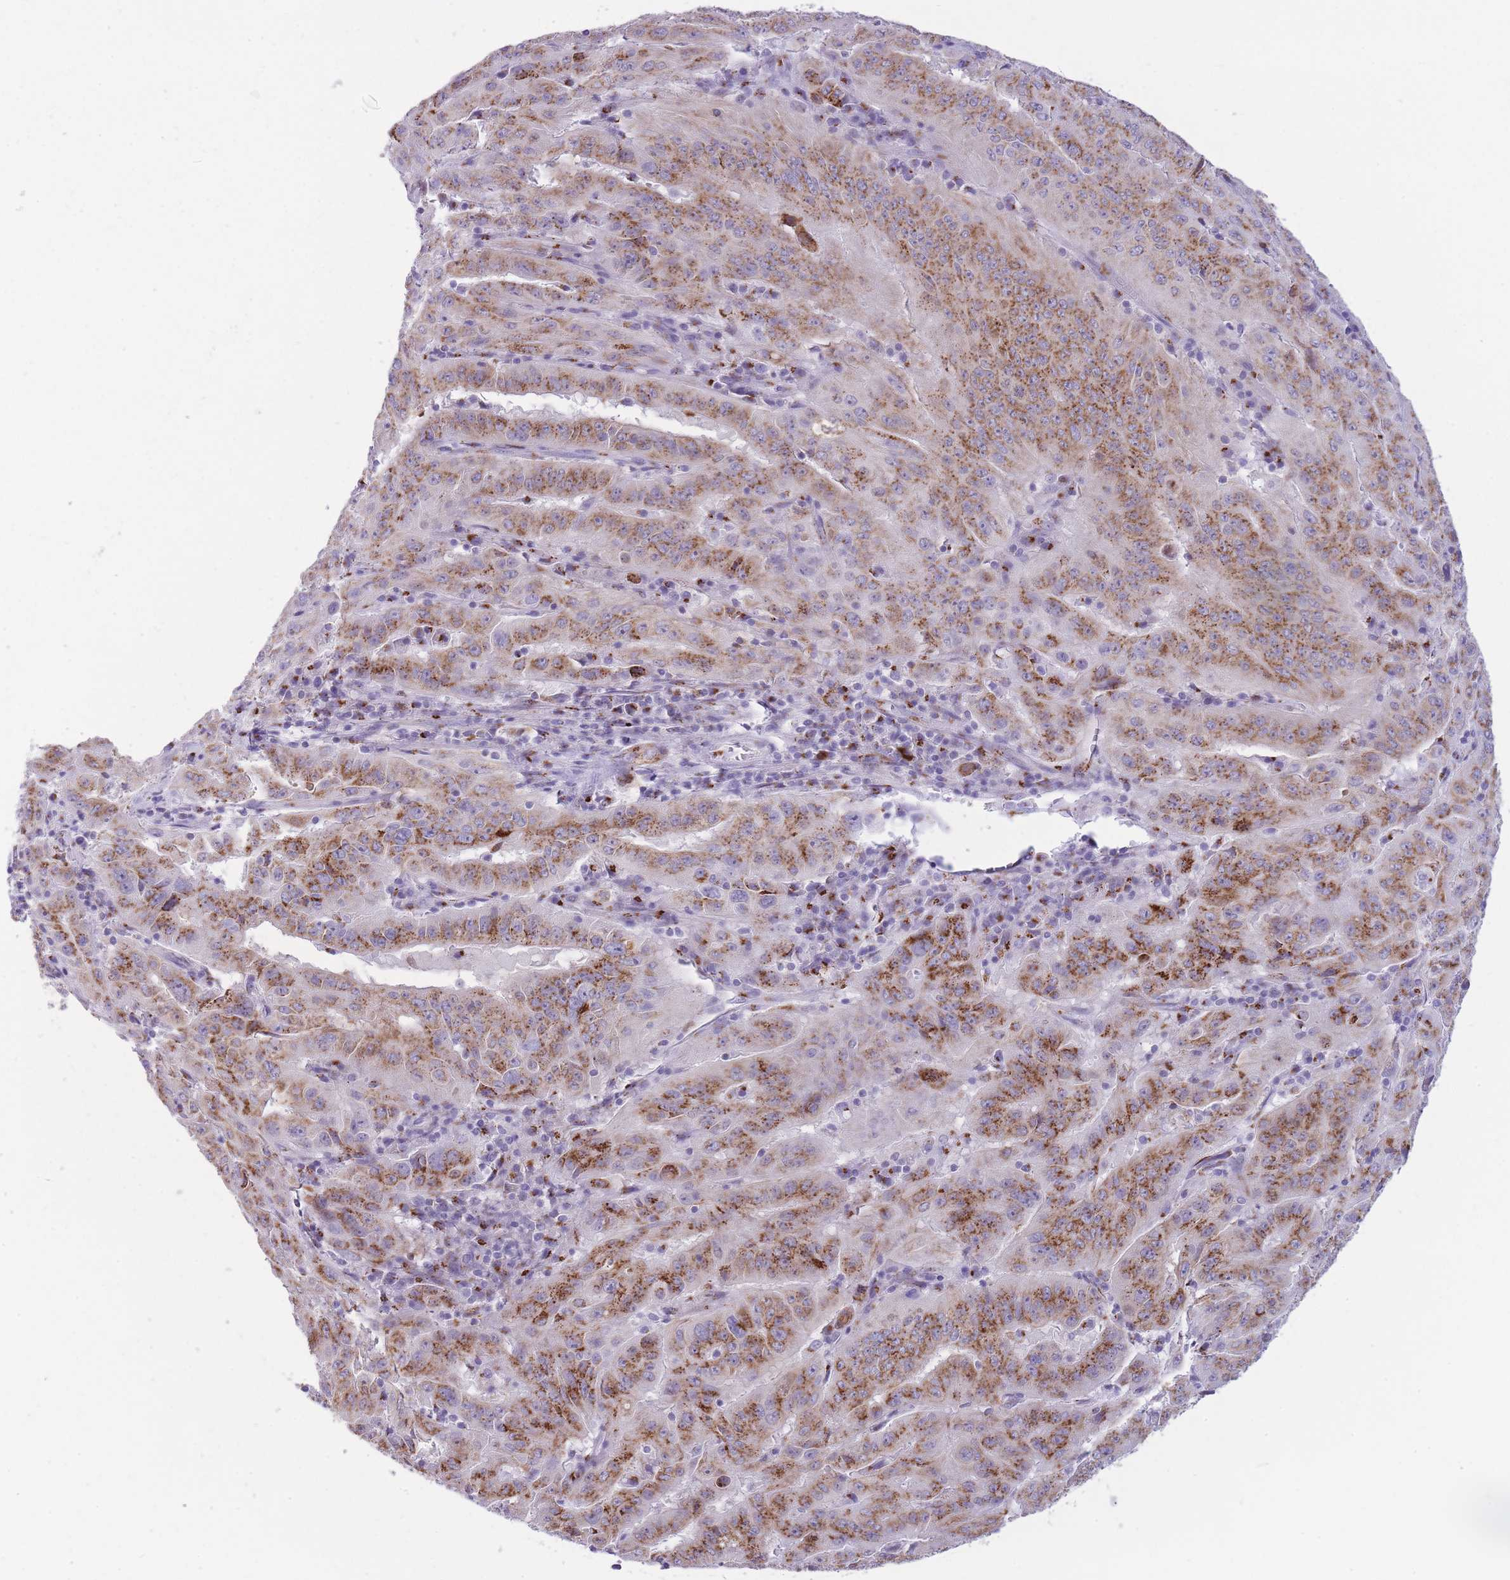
{"staining": {"intensity": "moderate", "quantity": ">75%", "location": "cytoplasmic/membranous"}, "tissue": "pancreatic cancer", "cell_type": "Tumor cells", "image_type": "cancer", "snomed": [{"axis": "morphology", "description": "Adenocarcinoma, NOS"}, {"axis": "topography", "description": "Pancreas"}], "caption": "Tumor cells exhibit moderate cytoplasmic/membranous positivity in approximately >75% of cells in pancreatic cancer (adenocarcinoma). (Brightfield microscopy of DAB IHC at high magnification).", "gene": "B4GALT2", "patient": {"sex": "male", "age": 63}}